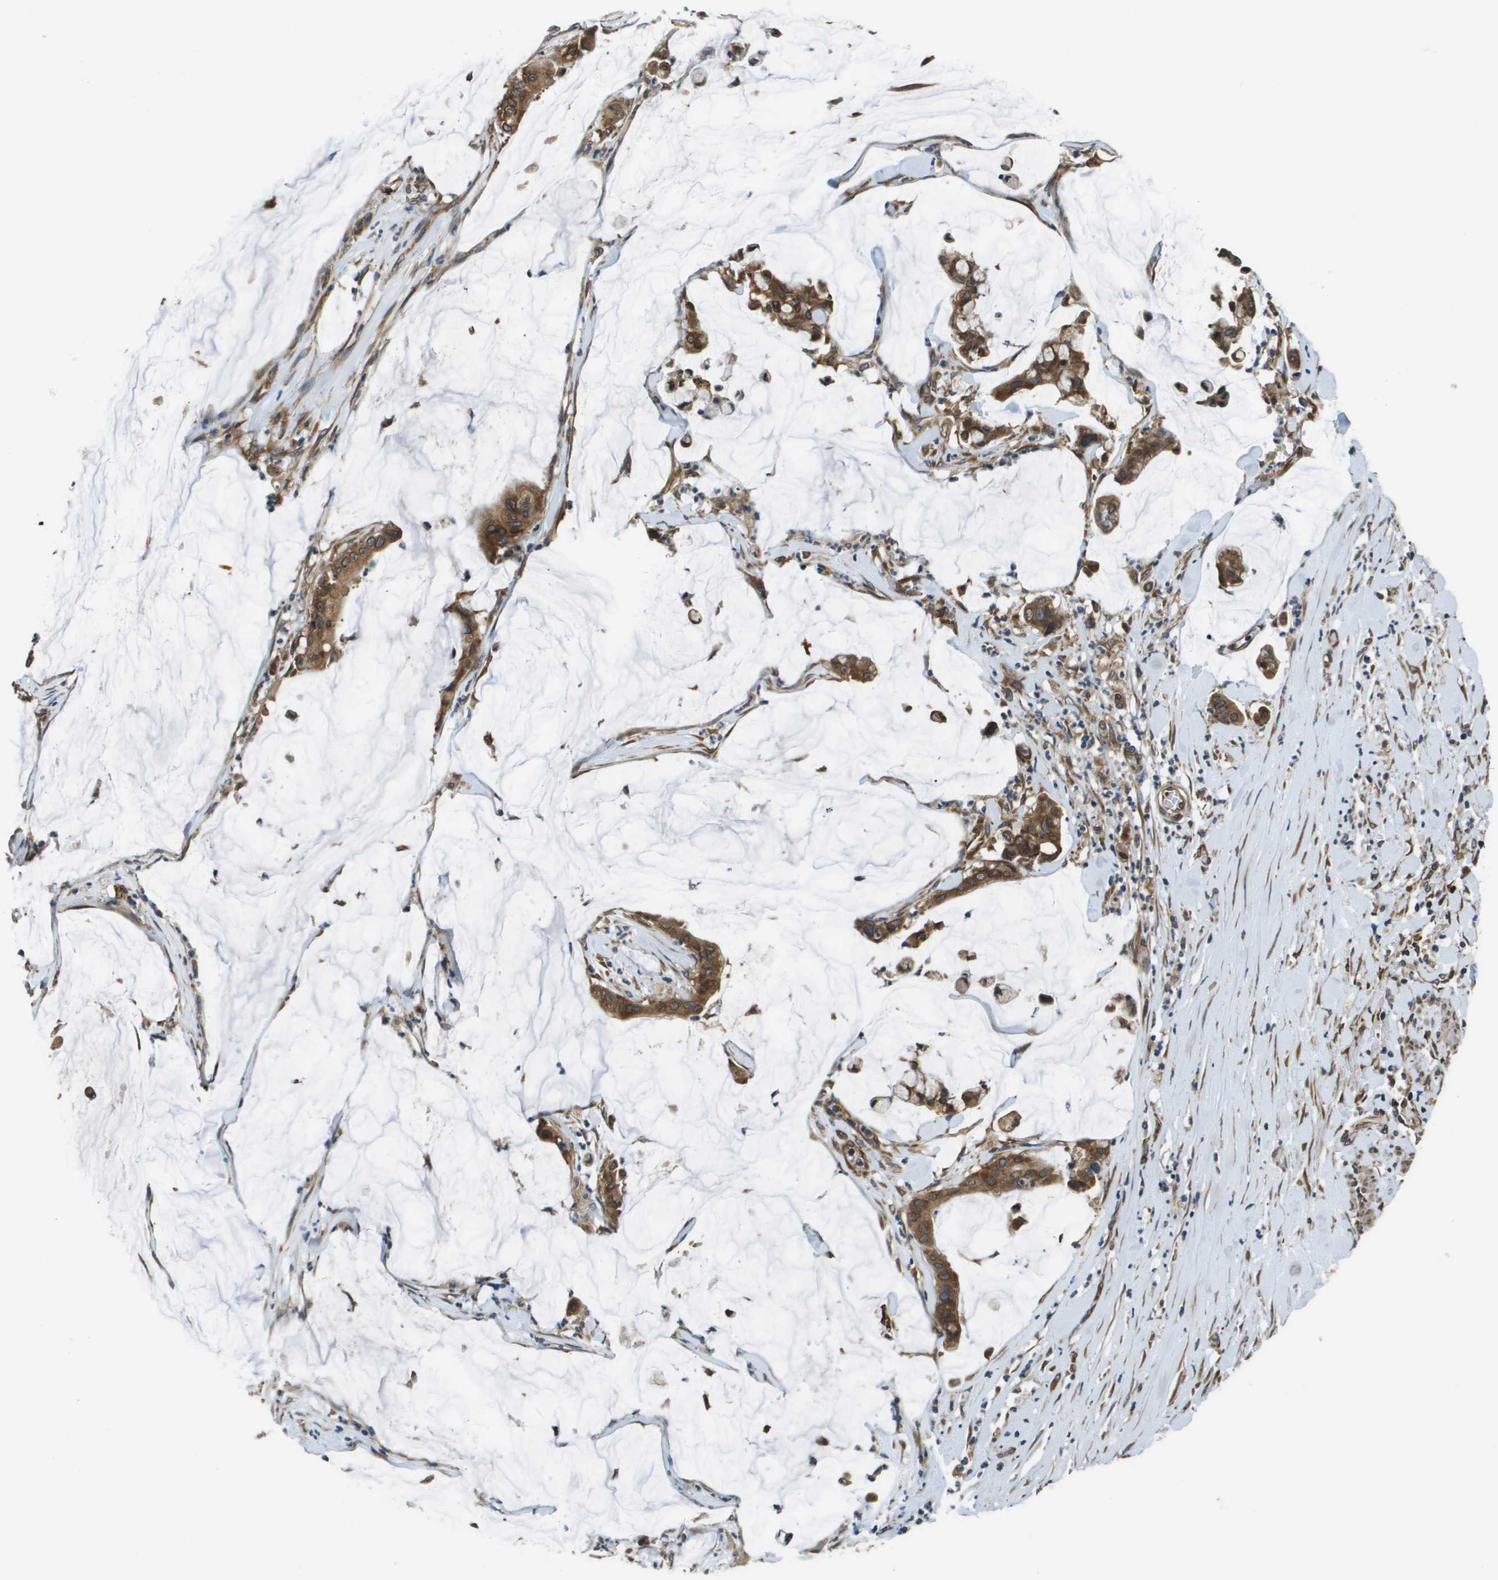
{"staining": {"intensity": "moderate", "quantity": ">75%", "location": "cytoplasmic/membranous"}, "tissue": "pancreatic cancer", "cell_type": "Tumor cells", "image_type": "cancer", "snomed": [{"axis": "morphology", "description": "Adenocarcinoma, NOS"}, {"axis": "topography", "description": "Pancreas"}], "caption": "Moderate cytoplasmic/membranous positivity is appreciated in approximately >75% of tumor cells in adenocarcinoma (pancreatic). The protein is shown in brown color, while the nuclei are stained blue.", "gene": "SEC62", "patient": {"sex": "male", "age": 41}}